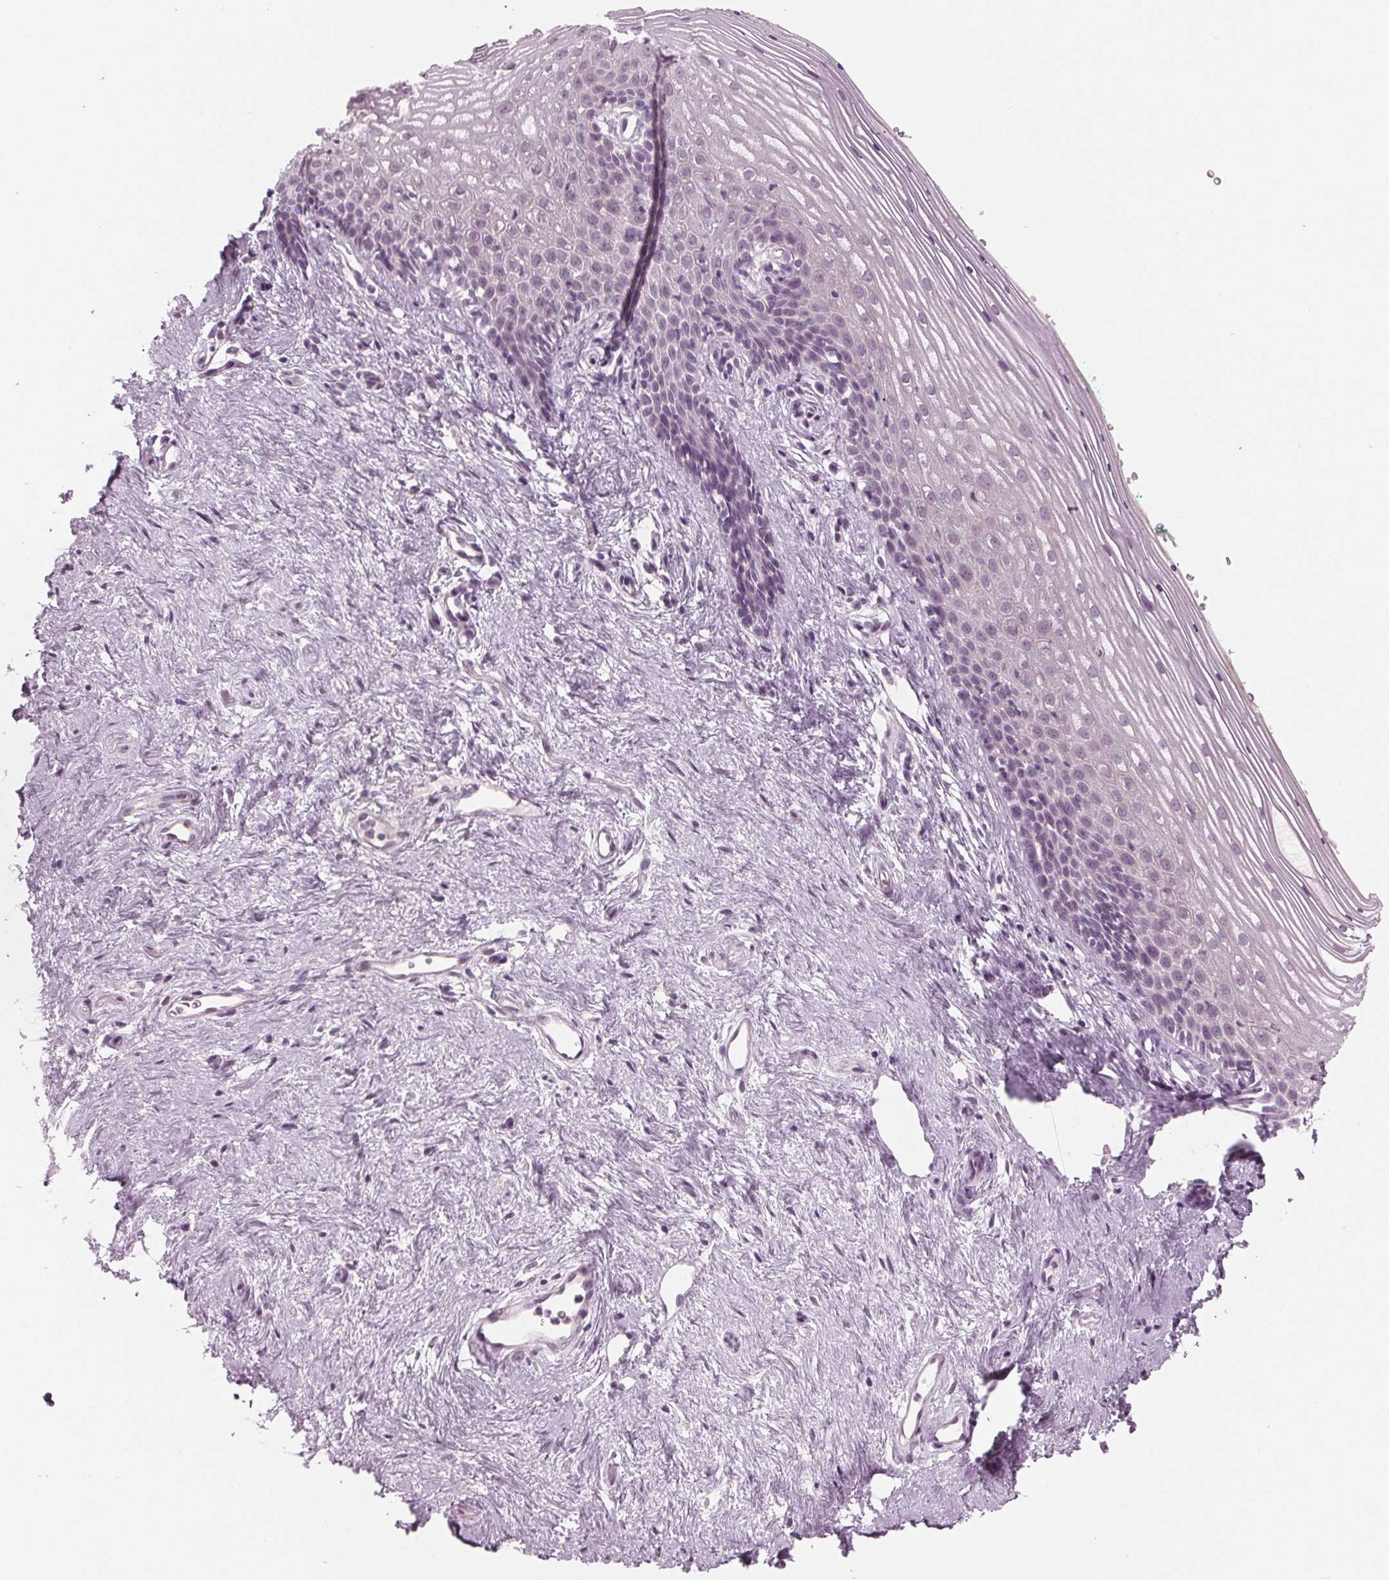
{"staining": {"intensity": "negative", "quantity": "none", "location": "none"}, "tissue": "vagina", "cell_type": "Squamous epithelial cells", "image_type": "normal", "snomed": [{"axis": "morphology", "description": "Normal tissue, NOS"}, {"axis": "topography", "description": "Vagina"}], "caption": "Unremarkable vagina was stained to show a protein in brown. There is no significant positivity in squamous epithelial cells. (DAB (3,3'-diaminobenzidine) IHC with hematoxylin counter stain).", "gene": "PRAP1", "patient": {"sex": "female", "age": 42}}